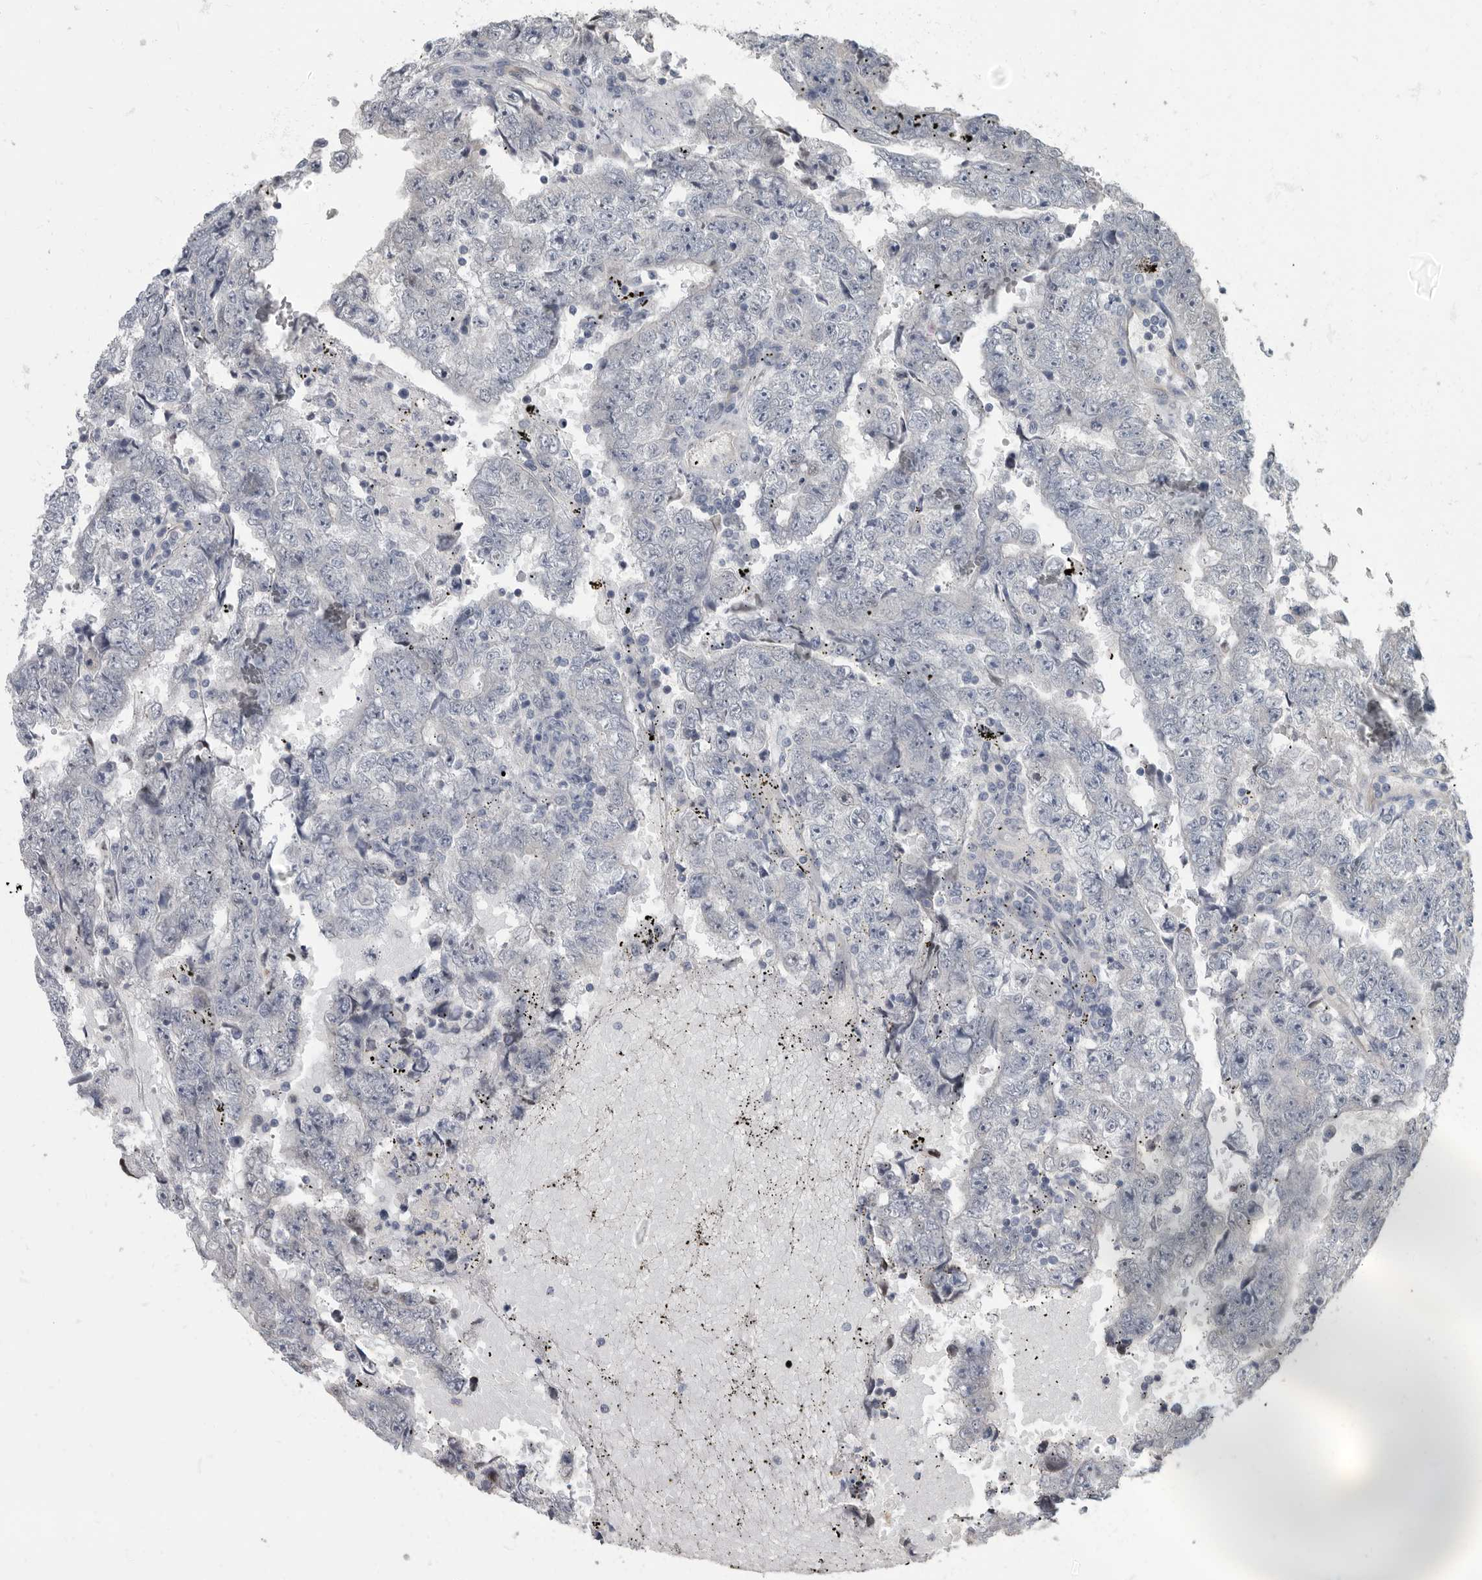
{"staining": {"intensity": "negative", "quantity": "none", "location": "none"}, "tissue": "testis cancer", "cell_type": "Tumor cells", "image_type": "cancer", "snomed": [{"axis": "morphology", "description": "Carcinoma, Embryonal, NOS"}, {"axis": "topography", "description": "Testis"}], "caption": "There is no significant staining in tumor cells of testis cancer (embryonal carcinoma). (Immunohistochemistry (ihc), brightfield microscopy, high magnification).", "gene": "PDK1", "patient": {"sex": "male", "age": 25}}